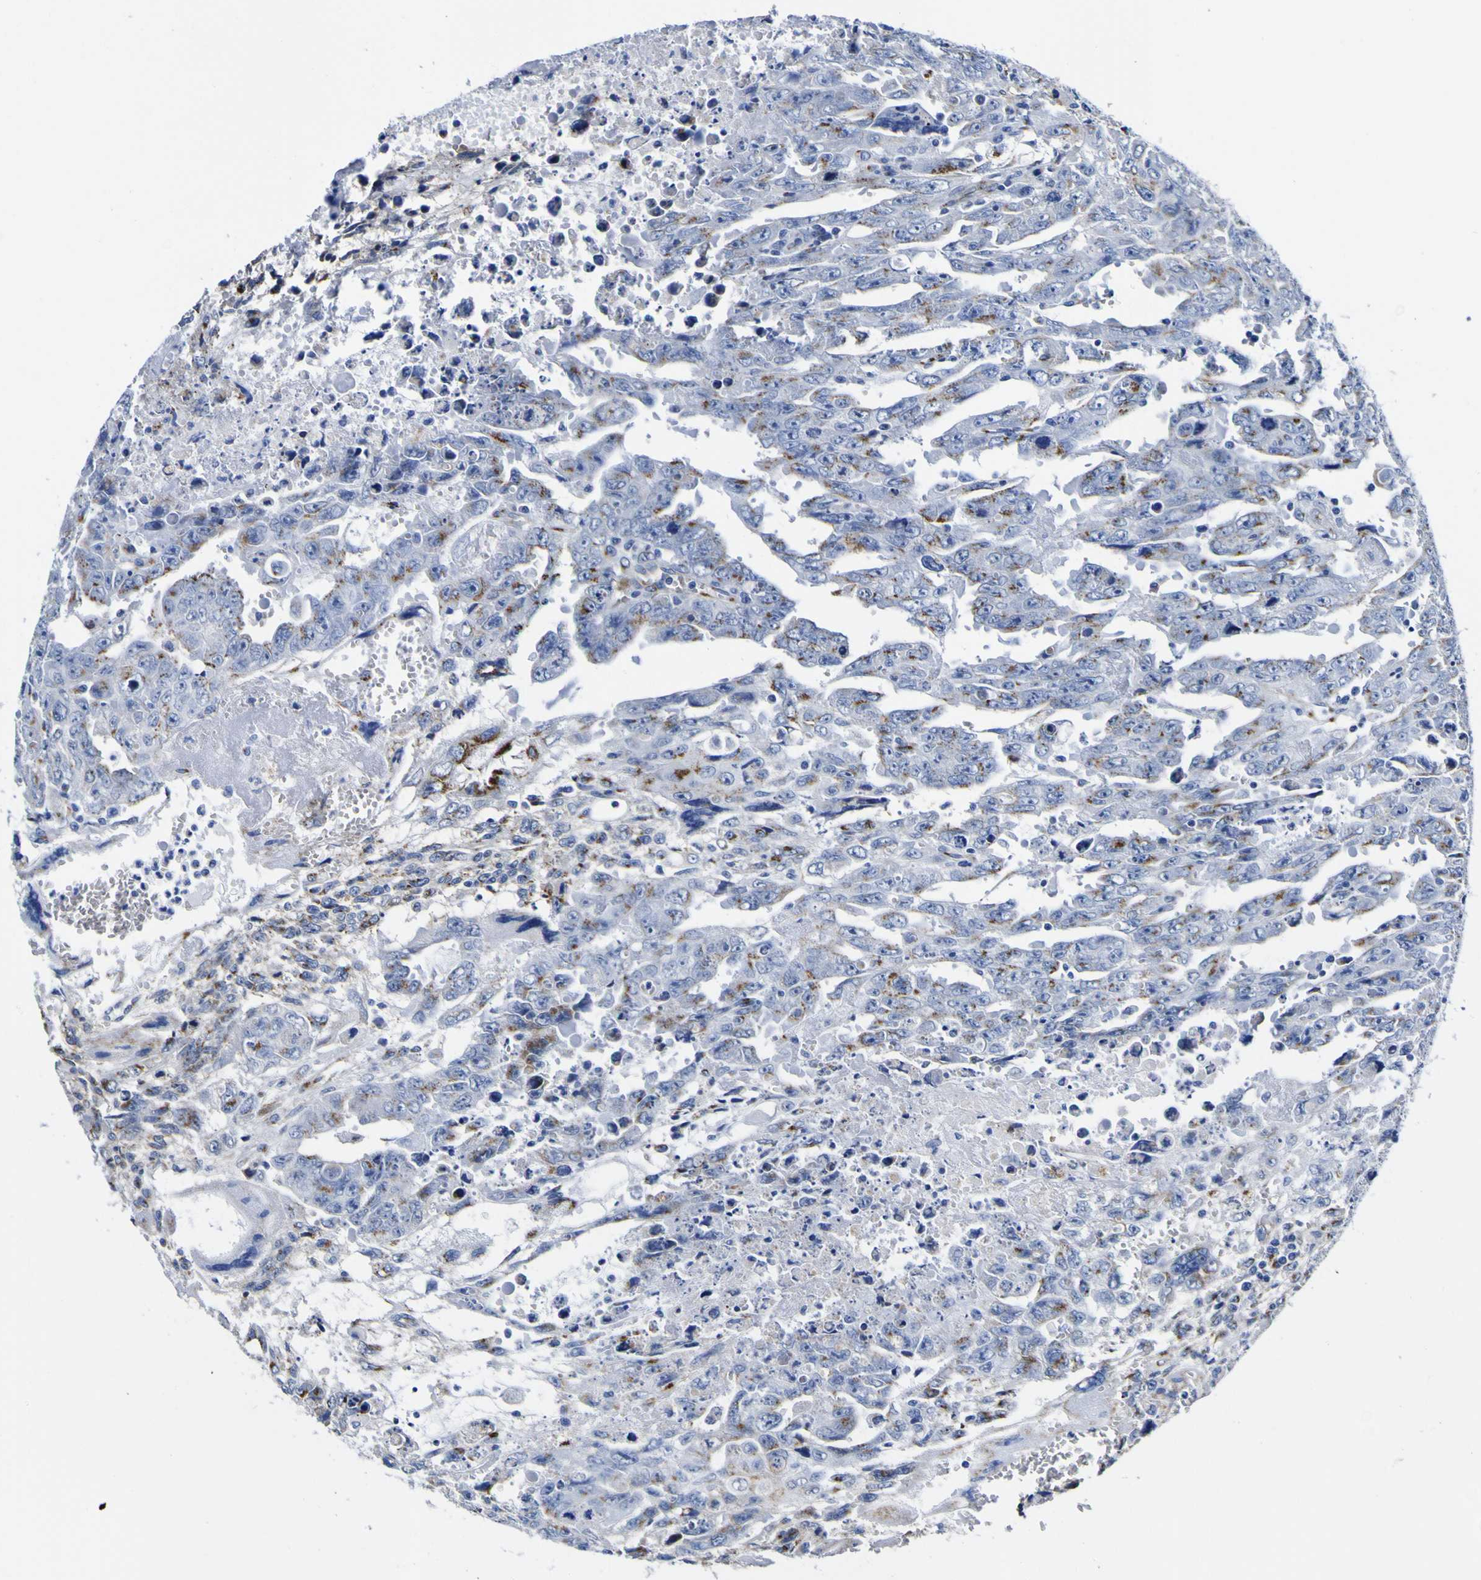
{"staining": {"intensity": "weak", "quantity": "25%-75%", "location": "cytoplasmic/membranous"}, "tissue": "testis cancer", "cell_type": "Tumor cells", "image_type": "cancer", "snomed": [{"axis": "morphology", "description": "Carcinoma, Embryonal, NOS"}, {"axis": "topography", "description": "Testis"}], "caption": "A high-resolution micrograph shows immunohistochemistry (IHC) staining of testis cancer, which exhibits weak cytoplasmic/membranous expression in about 25%-75% of tumor cells.", "gene": "GOLM1", "patient": {"sex": "male", "age": 28}}